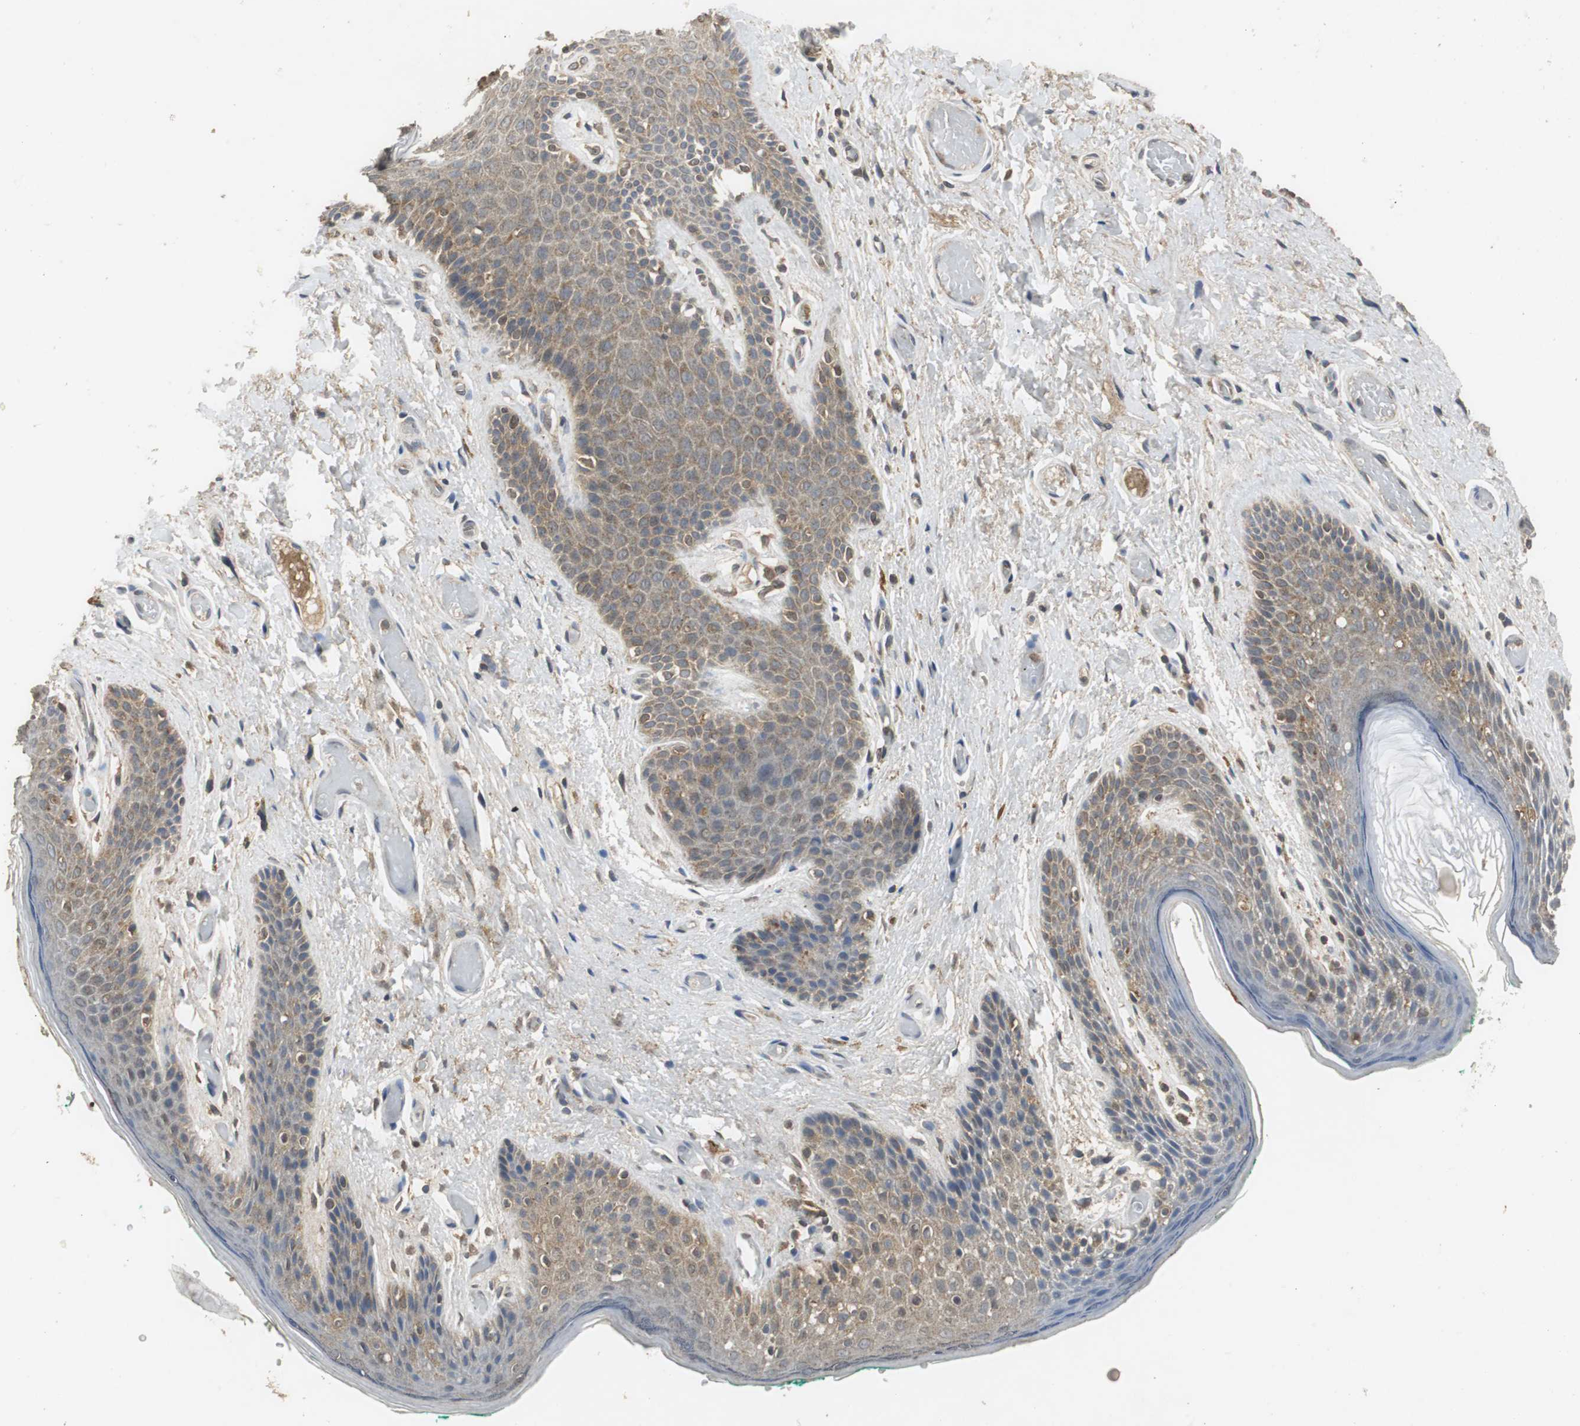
{"staining": {"intensity": "weak", "quantity": "25%-75%", "location": "cytoplasmic/membranous"}, "tissue": "skin", "cell_type": "Epidermal cells", "image_type": "normal", "snomed": [{"axis": "morphology", "description": "Normal tissue, NOS"}, {"axis": "topography", "description": "Anal"}], "caption": "This is a micrograph of IHC staining of unremarkable skin, which shows weak expression in the cytoplasmic/membranous of epidermal cells.", "gene": "VBP1", "patient": {"sex": "male", "age": 74}}